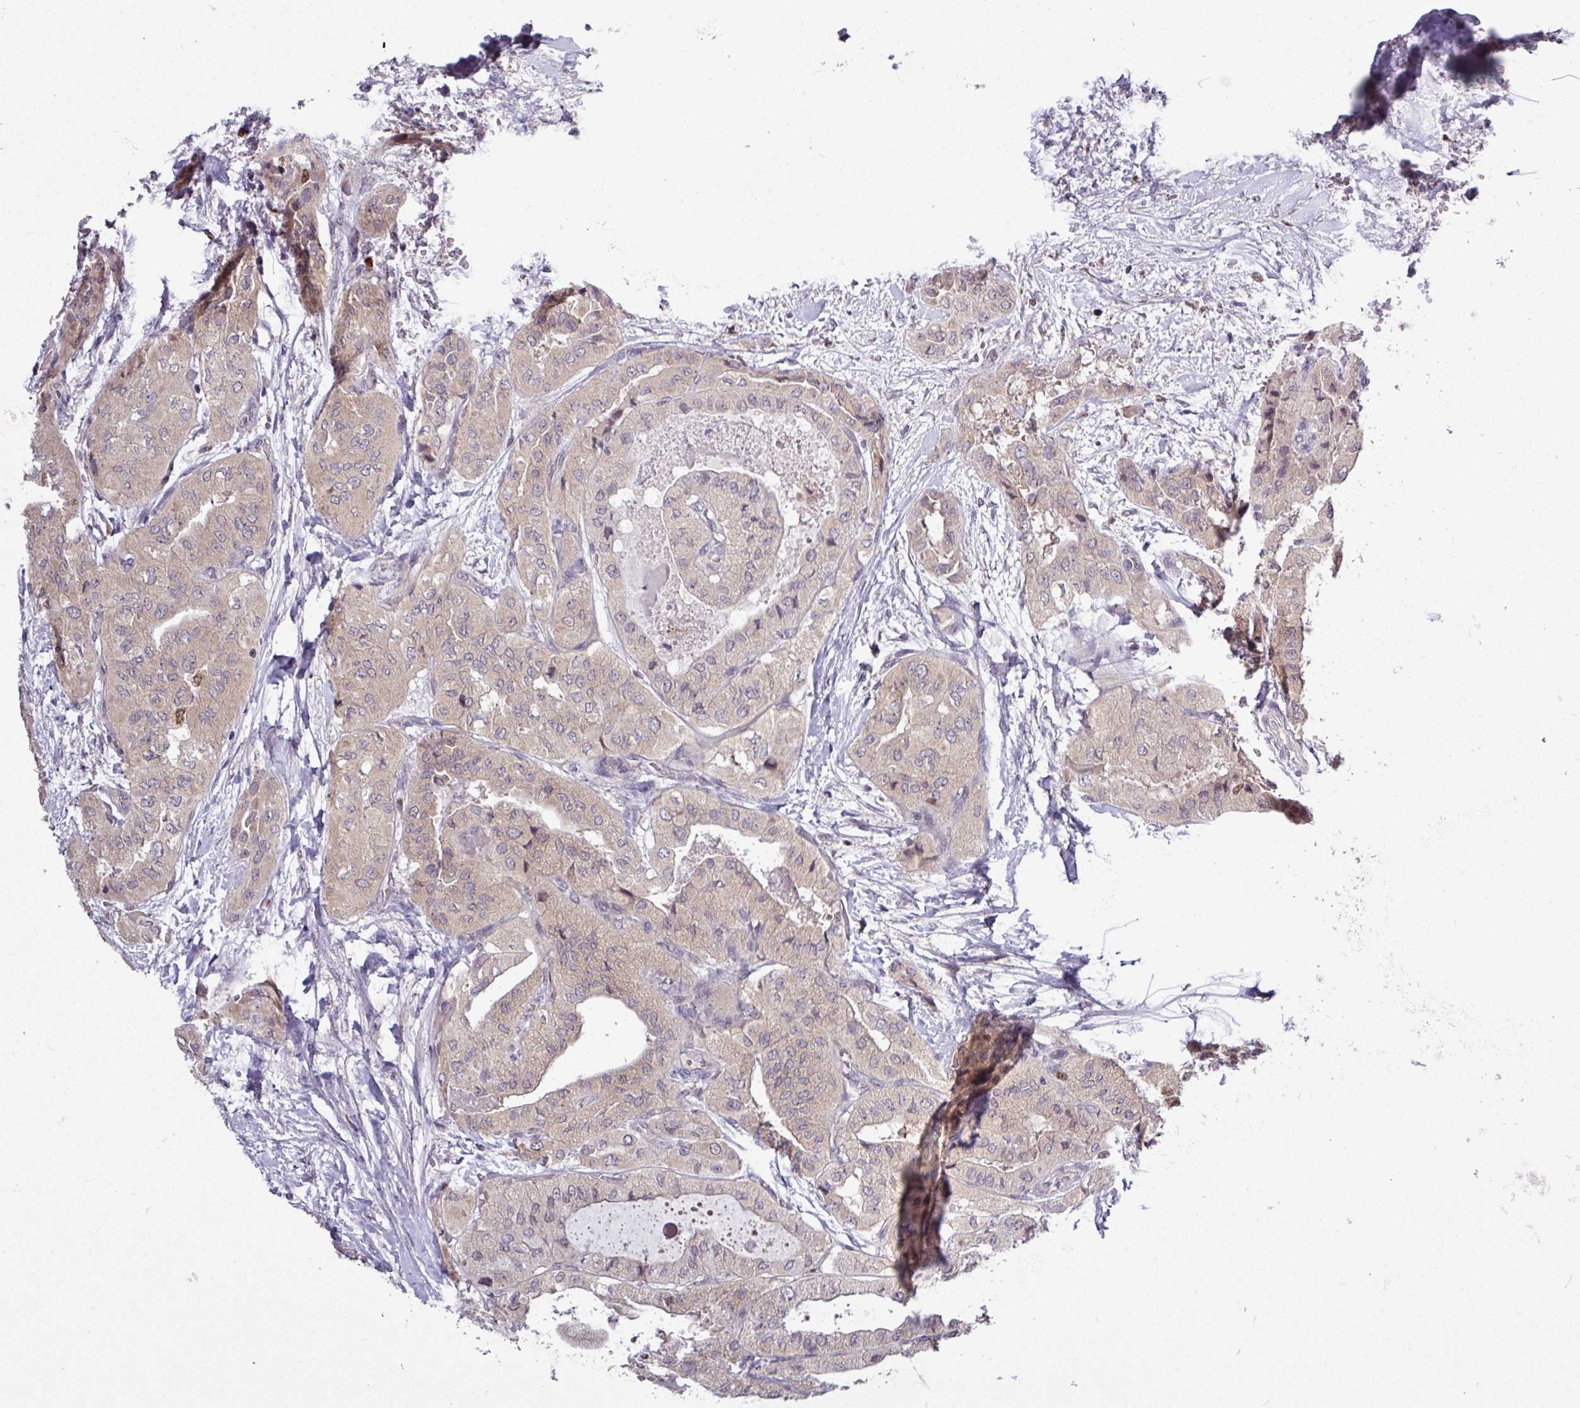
{"staining": {"intensity": "weak", "quantity": ">75%", "location": "cytoplasmic/membranous"}, "tissue": "thyroid cancer", "cell_type": "Tumor cells", "image_type": "cancer", "snomed": [{"axis": "morphology", "description": "Papillary adenocarcinoma, NOS"}, {"axis": "topography", "description": "Thyroid gland"}], "caption": "This is a histology image of IHC staining of thyroid cancer (papillary adenocarcinoma), which shows weak expression in the cytoplasmic/membranous of tumor cells.", "gene": "SKIC2", "patient": {"sex": "female", "age": 59}}